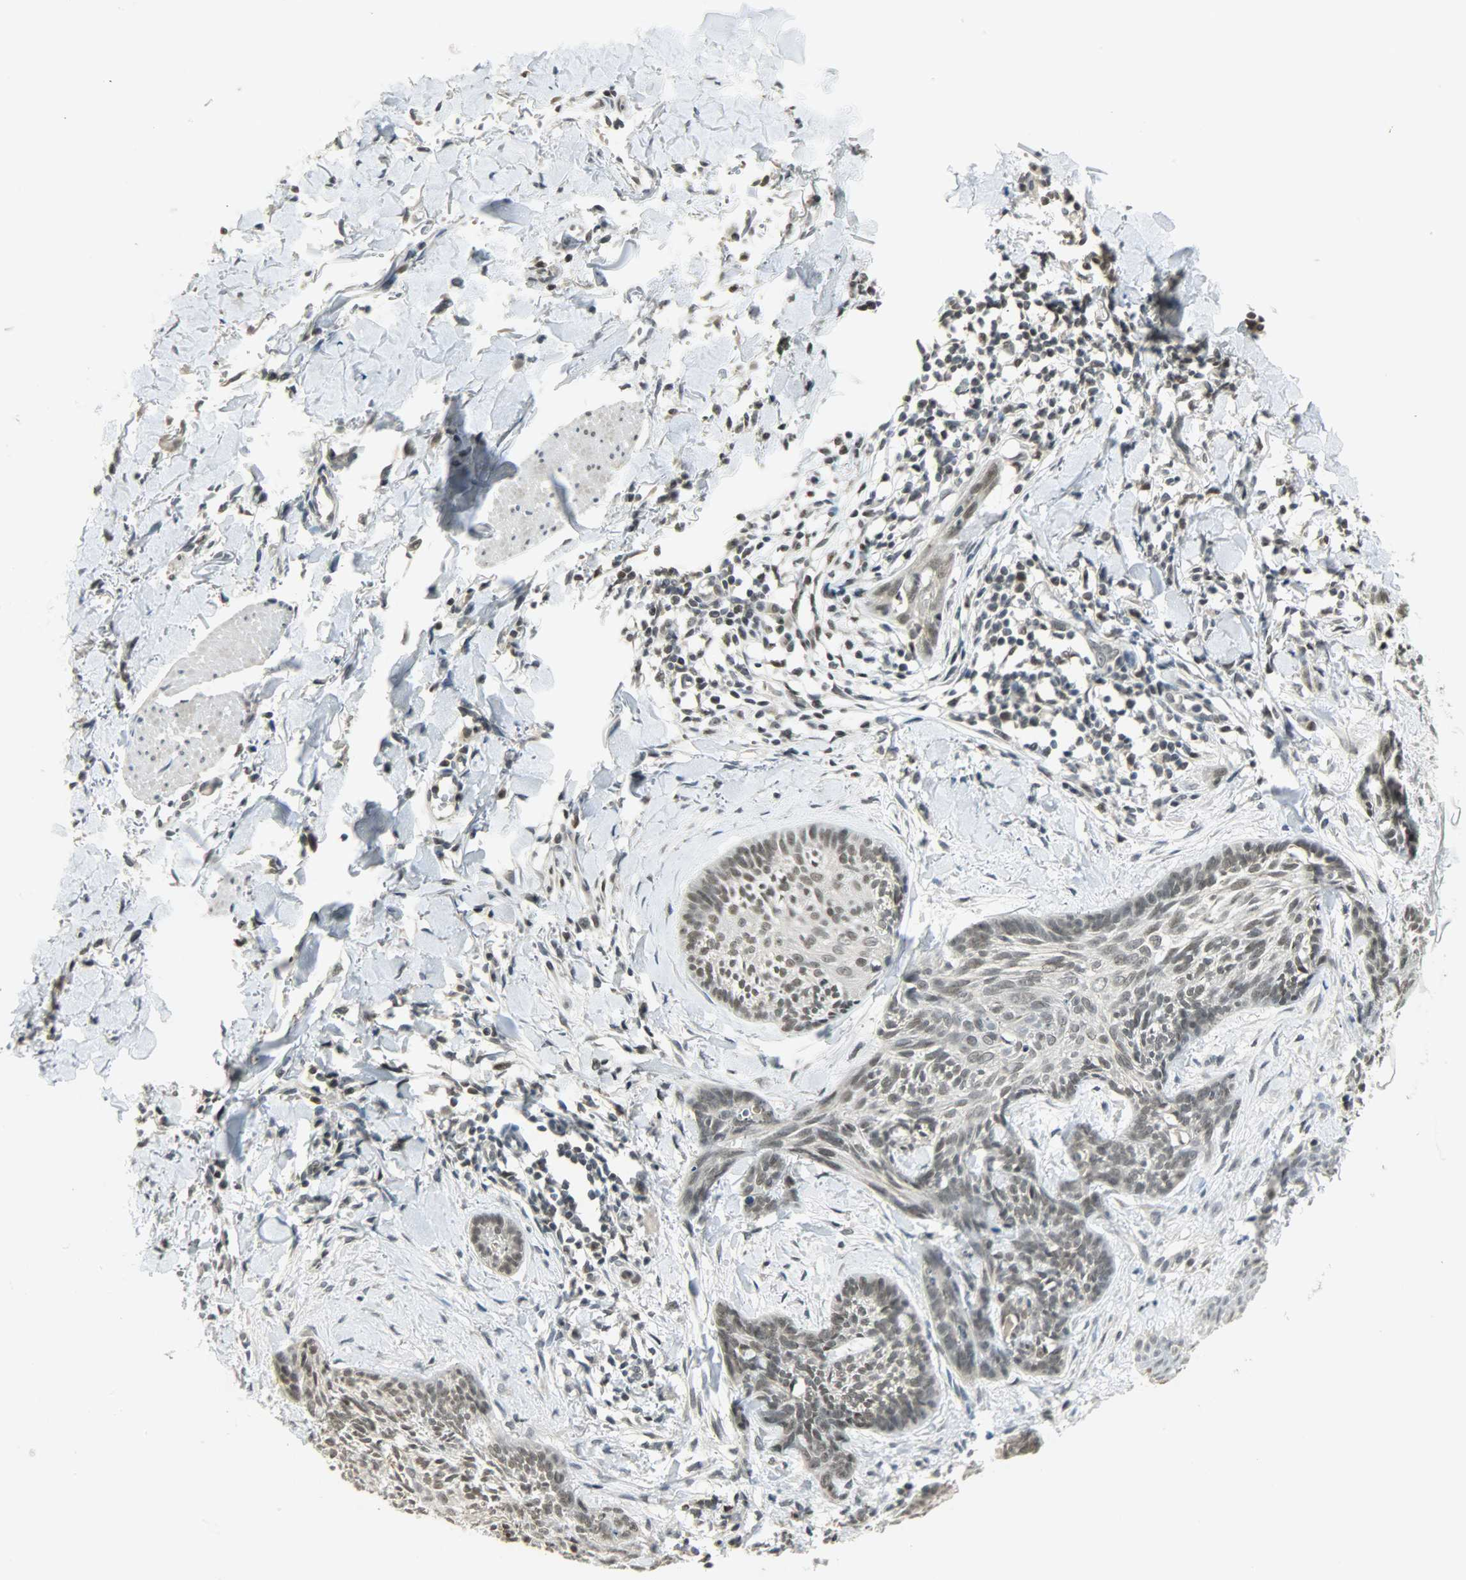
{"staining": {"intensity": "weak", "quantity": "25%-75%", "location": "nuclear"}, "tissue": "skin cancer", "cell_type": "Tumor cells", "image_type": "cancer", "snomed": [{"axis": "morphology", "description": "Normal tissue, NOS"}, {"axis": "morphology", "description": "Basal cell carcinoma"}, {"axis": "topography", "description": "Skin"}], "caption": "Weak nuclear staining for a protein is seen in approximately 25%-75% of tumor cells of basal cell carcinoma (skin) using immunohistochemistry (IHC).", "gene": "SMARCA5", "patient": {"sex": "male", "age": 71}}